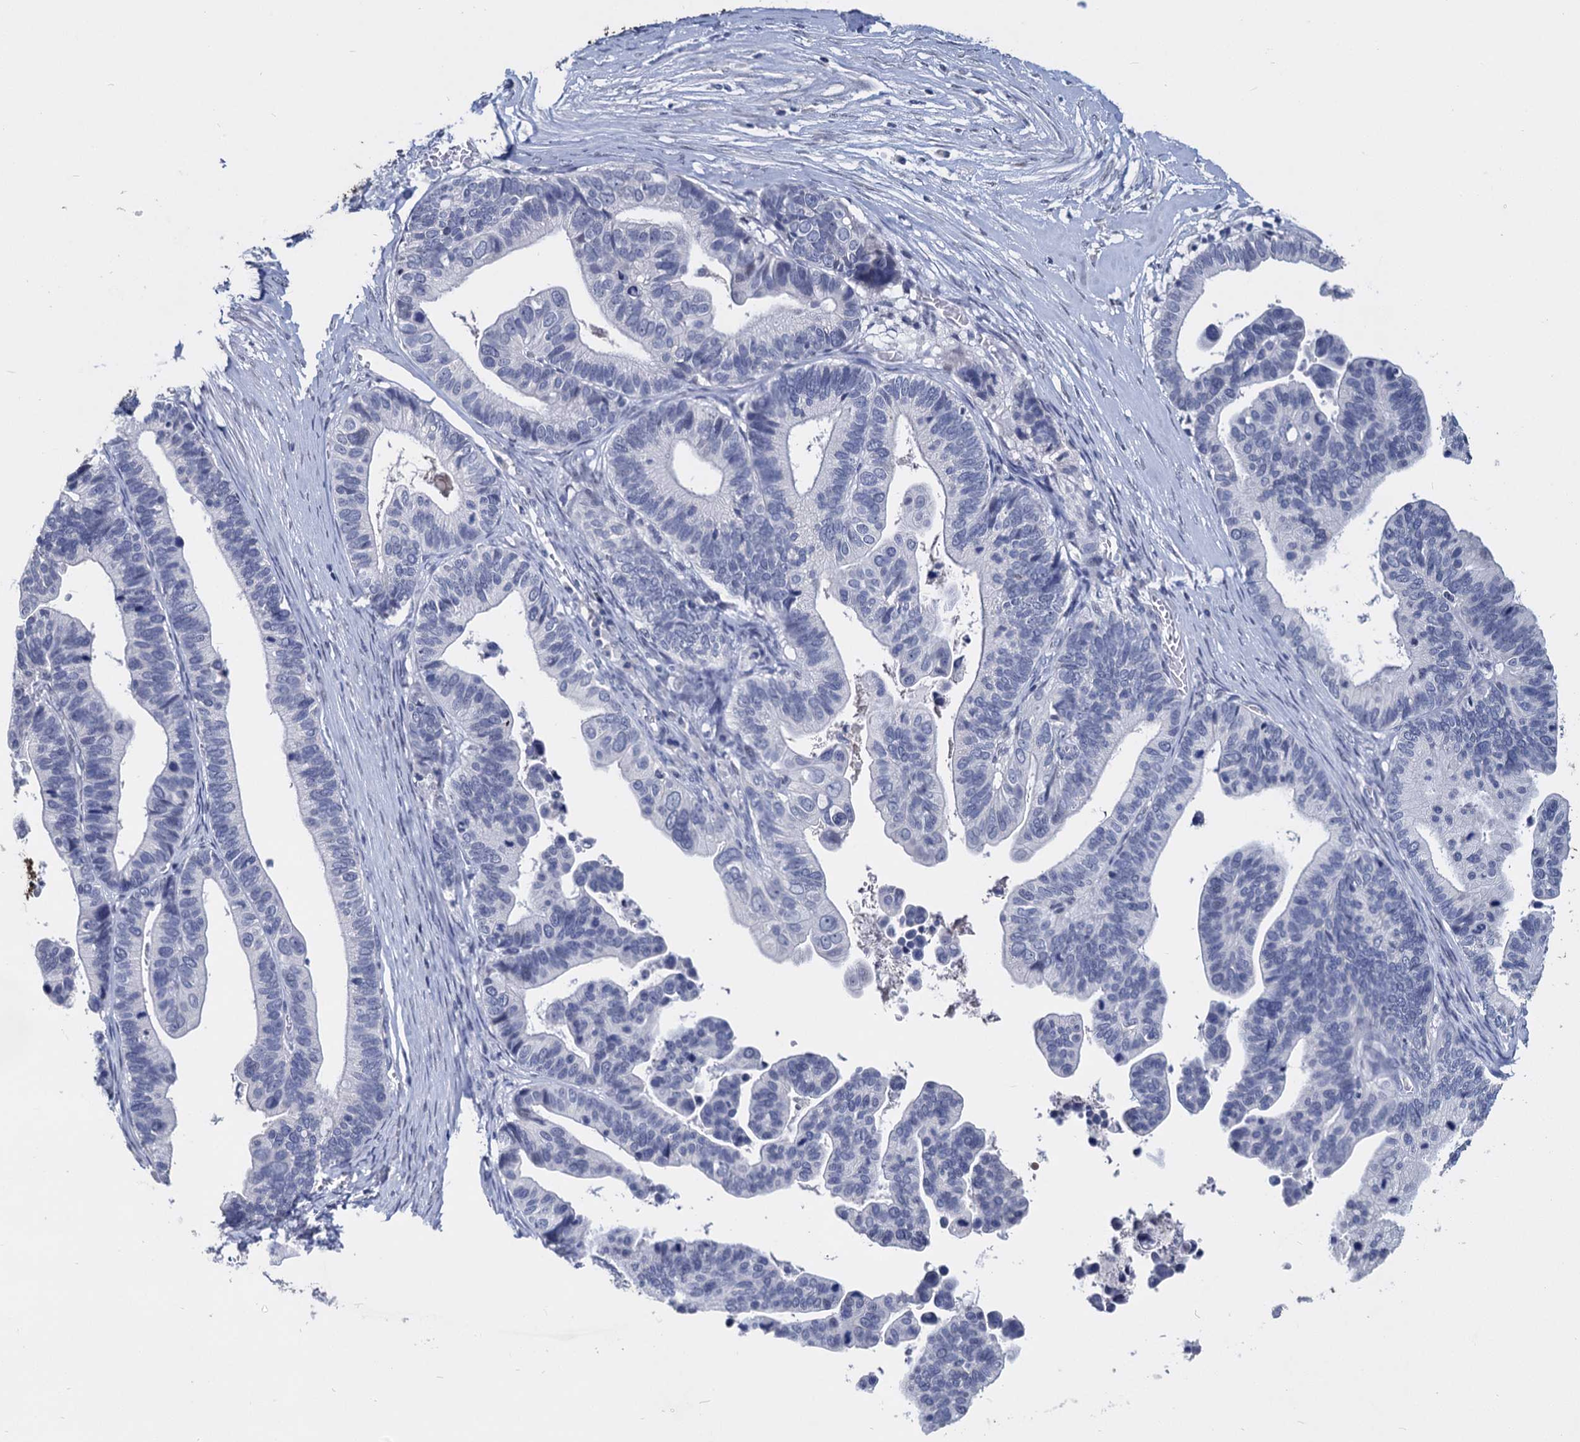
{"staining": {"intensity": "negative", "quantity": "none", "location": "none"}, "tissue": "ovarian cancer", "cell_type": "Tumor cells", "image_type": "cancer", "snomed": [{"axis": "morphology", "description": "Cystadenocarcinoma, serous, NOS"}, {"axis": "topography", "description": "Ovary"}], "caption": "This is a micrograph of IHC staining of ovarian cancer, which shows no positivity in tumor cells.", "gene": "MAGEA4", "patient": {"sex": "female", "age": 56}}